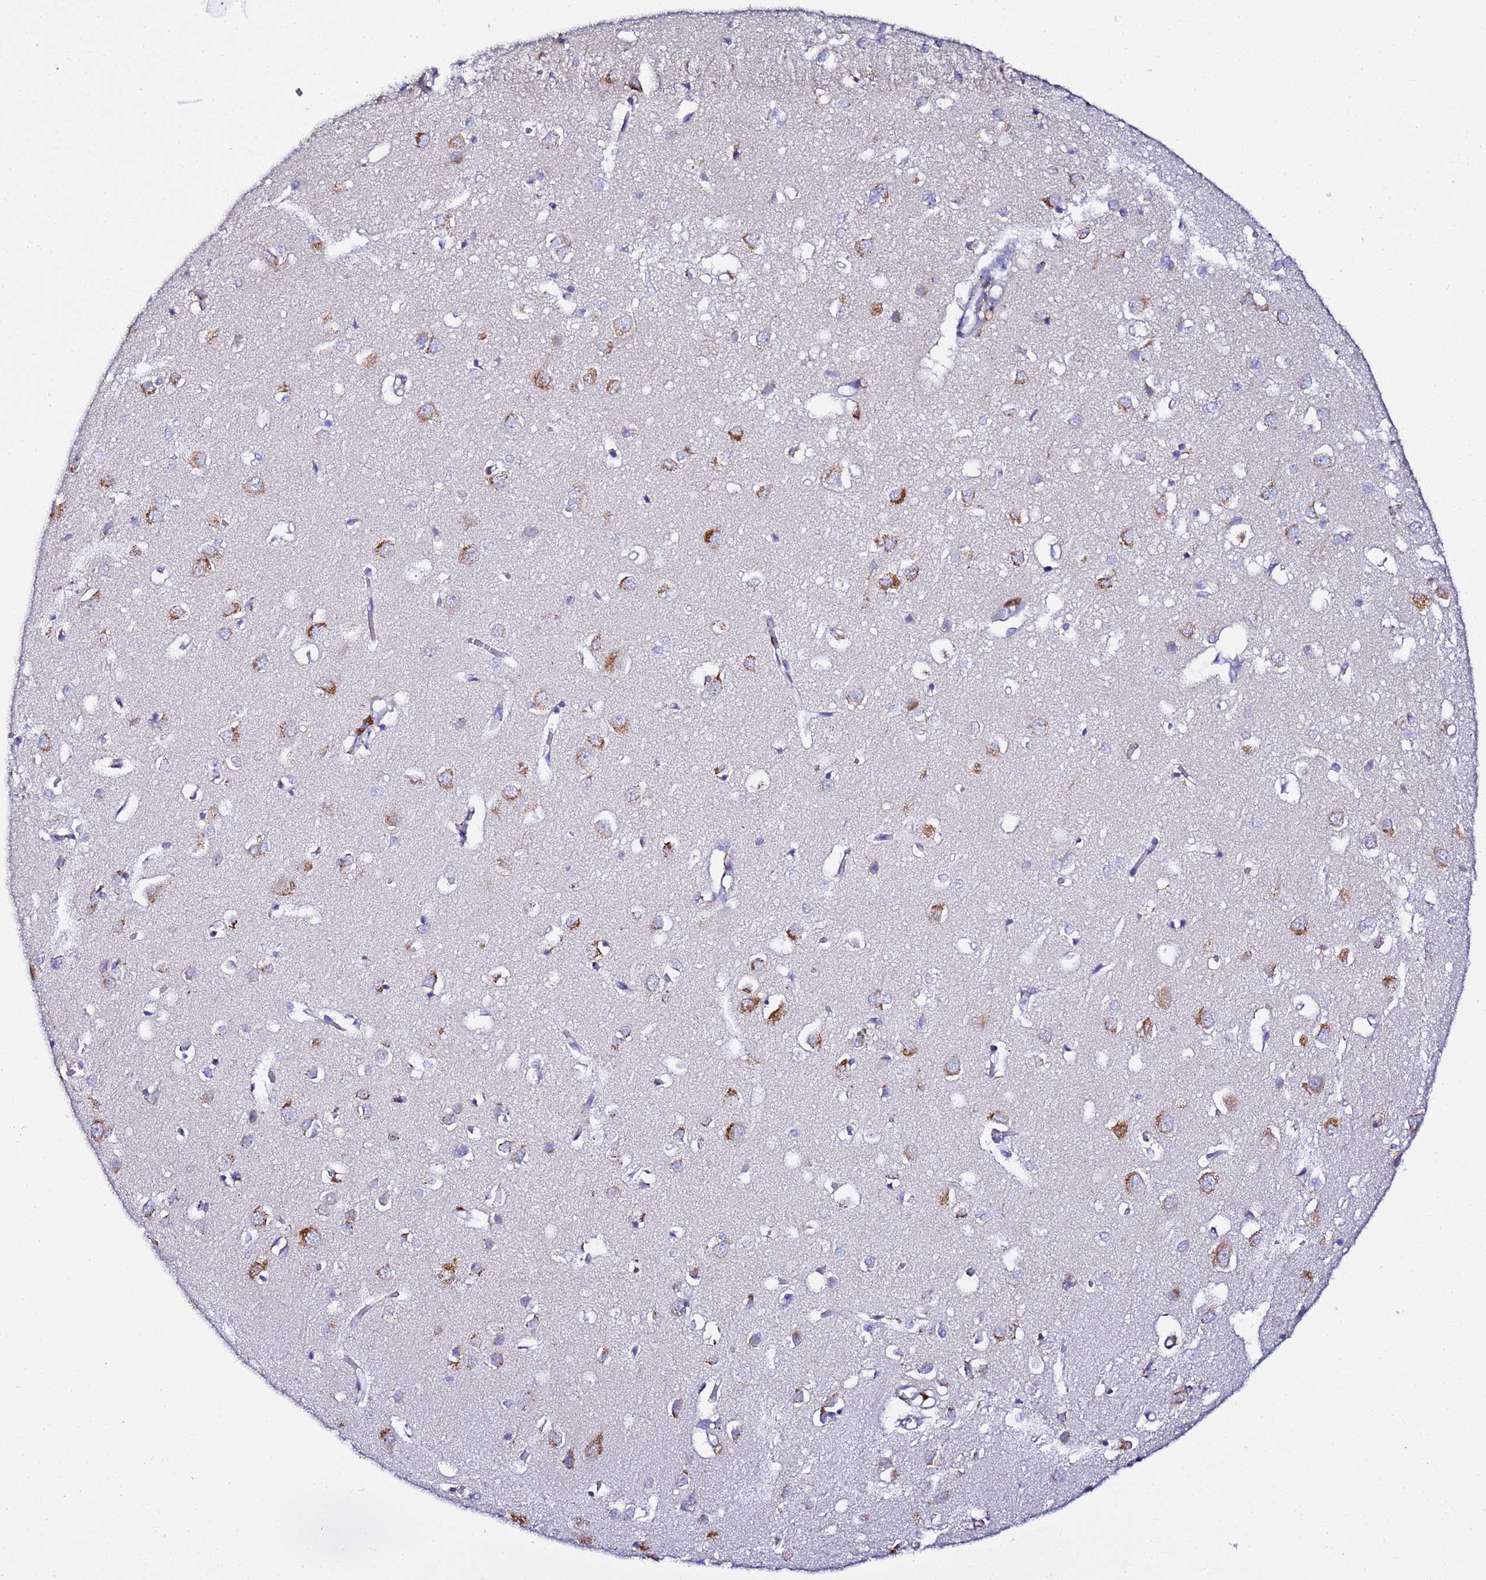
{"staining": {"intensity": "negative", "quantity": "none", "location": "none"}, "tissue": "cerebral cortex", "cell_type": "Endothelial cells", "image_type": "normal", "snomed": [{"axis": "morphology", "description": "Normal tissue, NOS"}, {"axis": "topography", "description": "Cerebral cortex"}], "caption": "Endothelial cells show no significant positivity in normal cerebral cortex.", "gene": "VTI1B", "patient": {"sex": "female", "age": 64}}